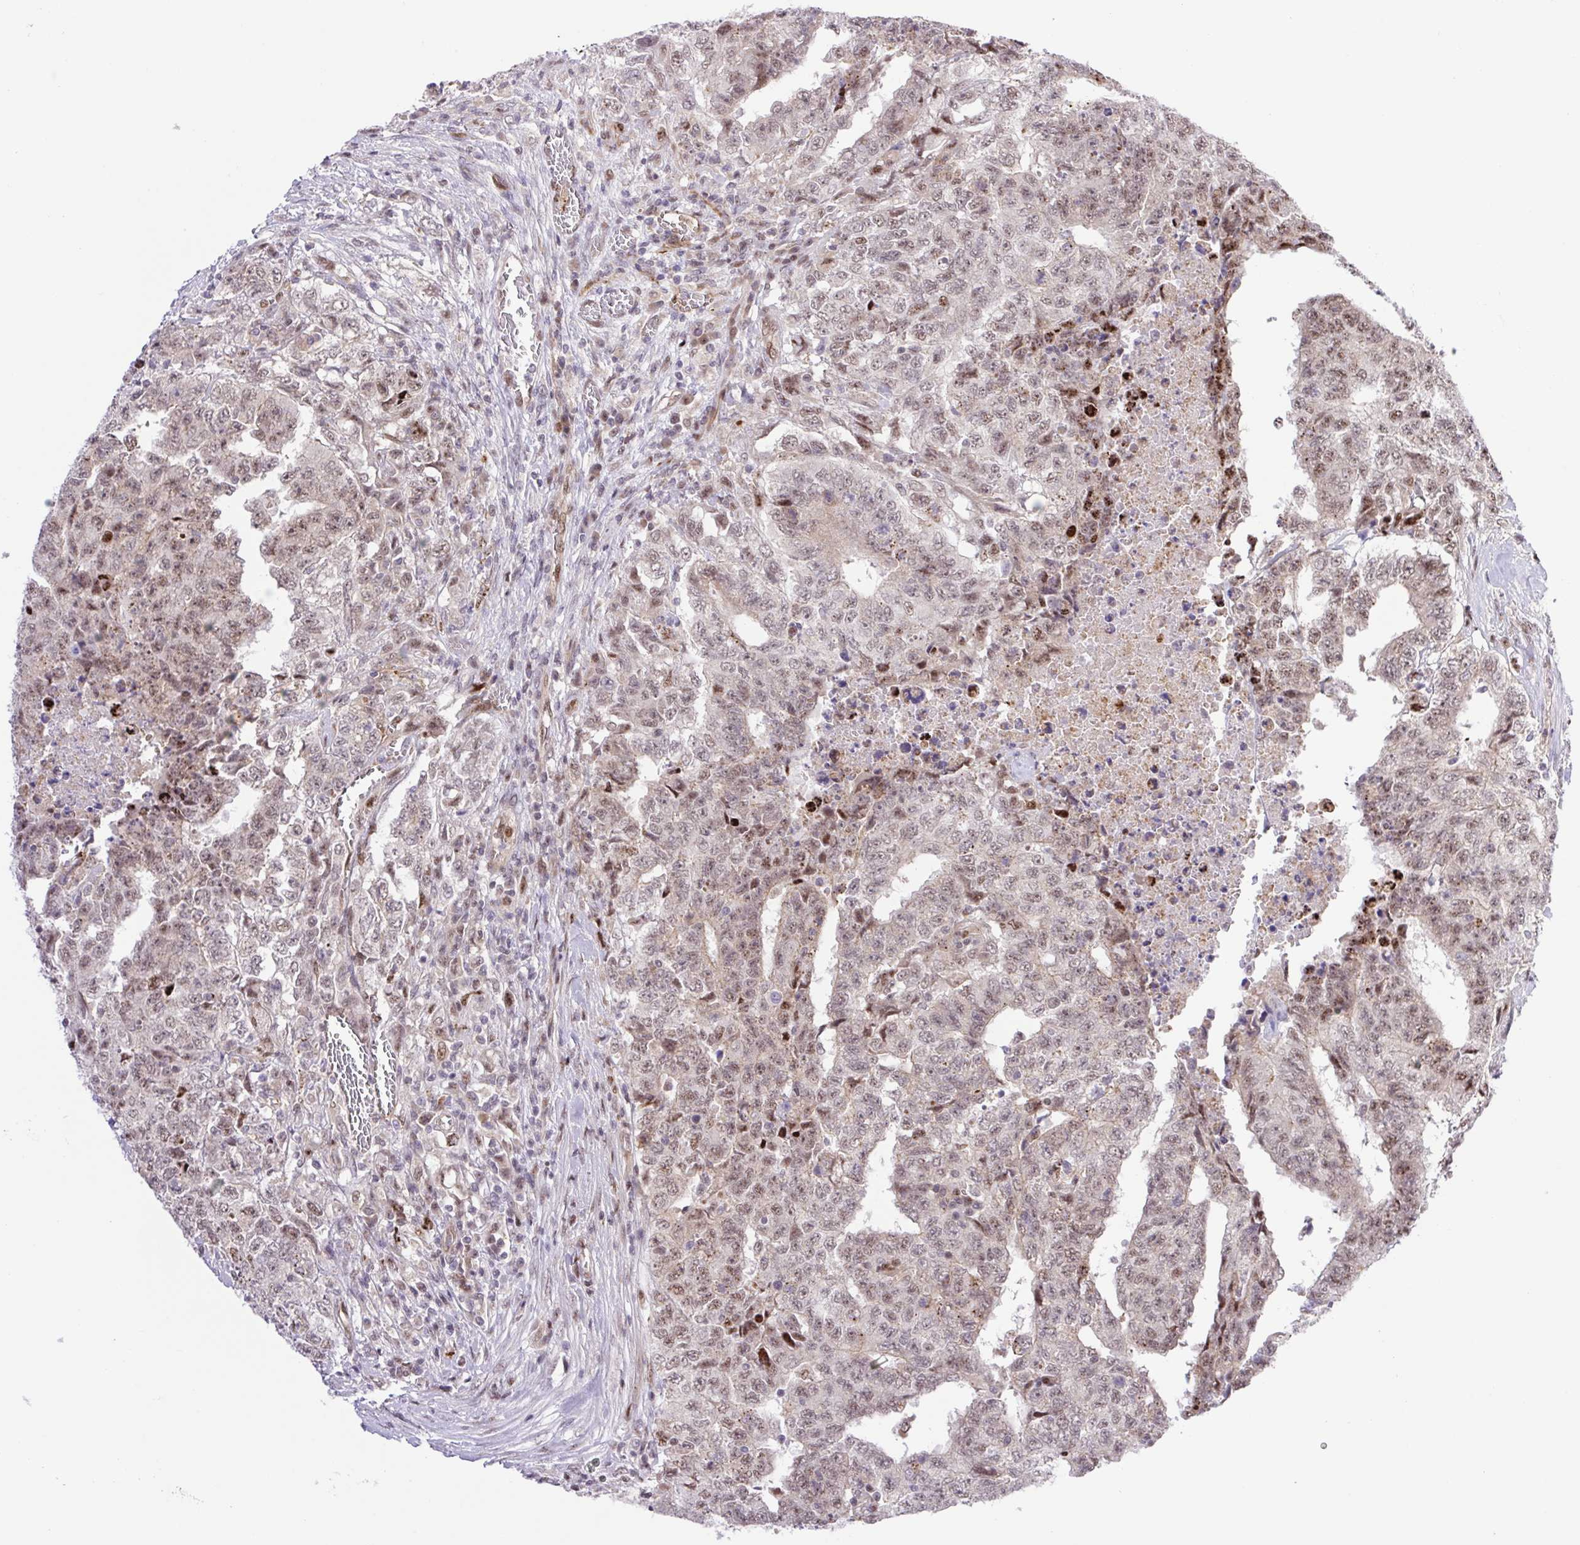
{"staining": {"intensity": "weak", "quantity": "25%-75%", "location": "nuclear"}, "tissue": "testis cancer", "cell_type": "Tumor cells", "image_type": "cancer", "snomed": [{"axis": "morphology", "description": "Carcinoma, Embryonal, NOS"}, {"axis": "topography", "description": "Testis"}], "caption": "Immunohistochemistry (IHC) micrograph of neoplastic tissue: testis cancer (embryonal carcinoma) stained using immunohistochemistry displays low levels of weak protein expression localized specifically in the nuclear of tumor cells, appearing as a nuclear brown color.", "gene": "ERG", "patient": {"sex": "male", "age": 24}}